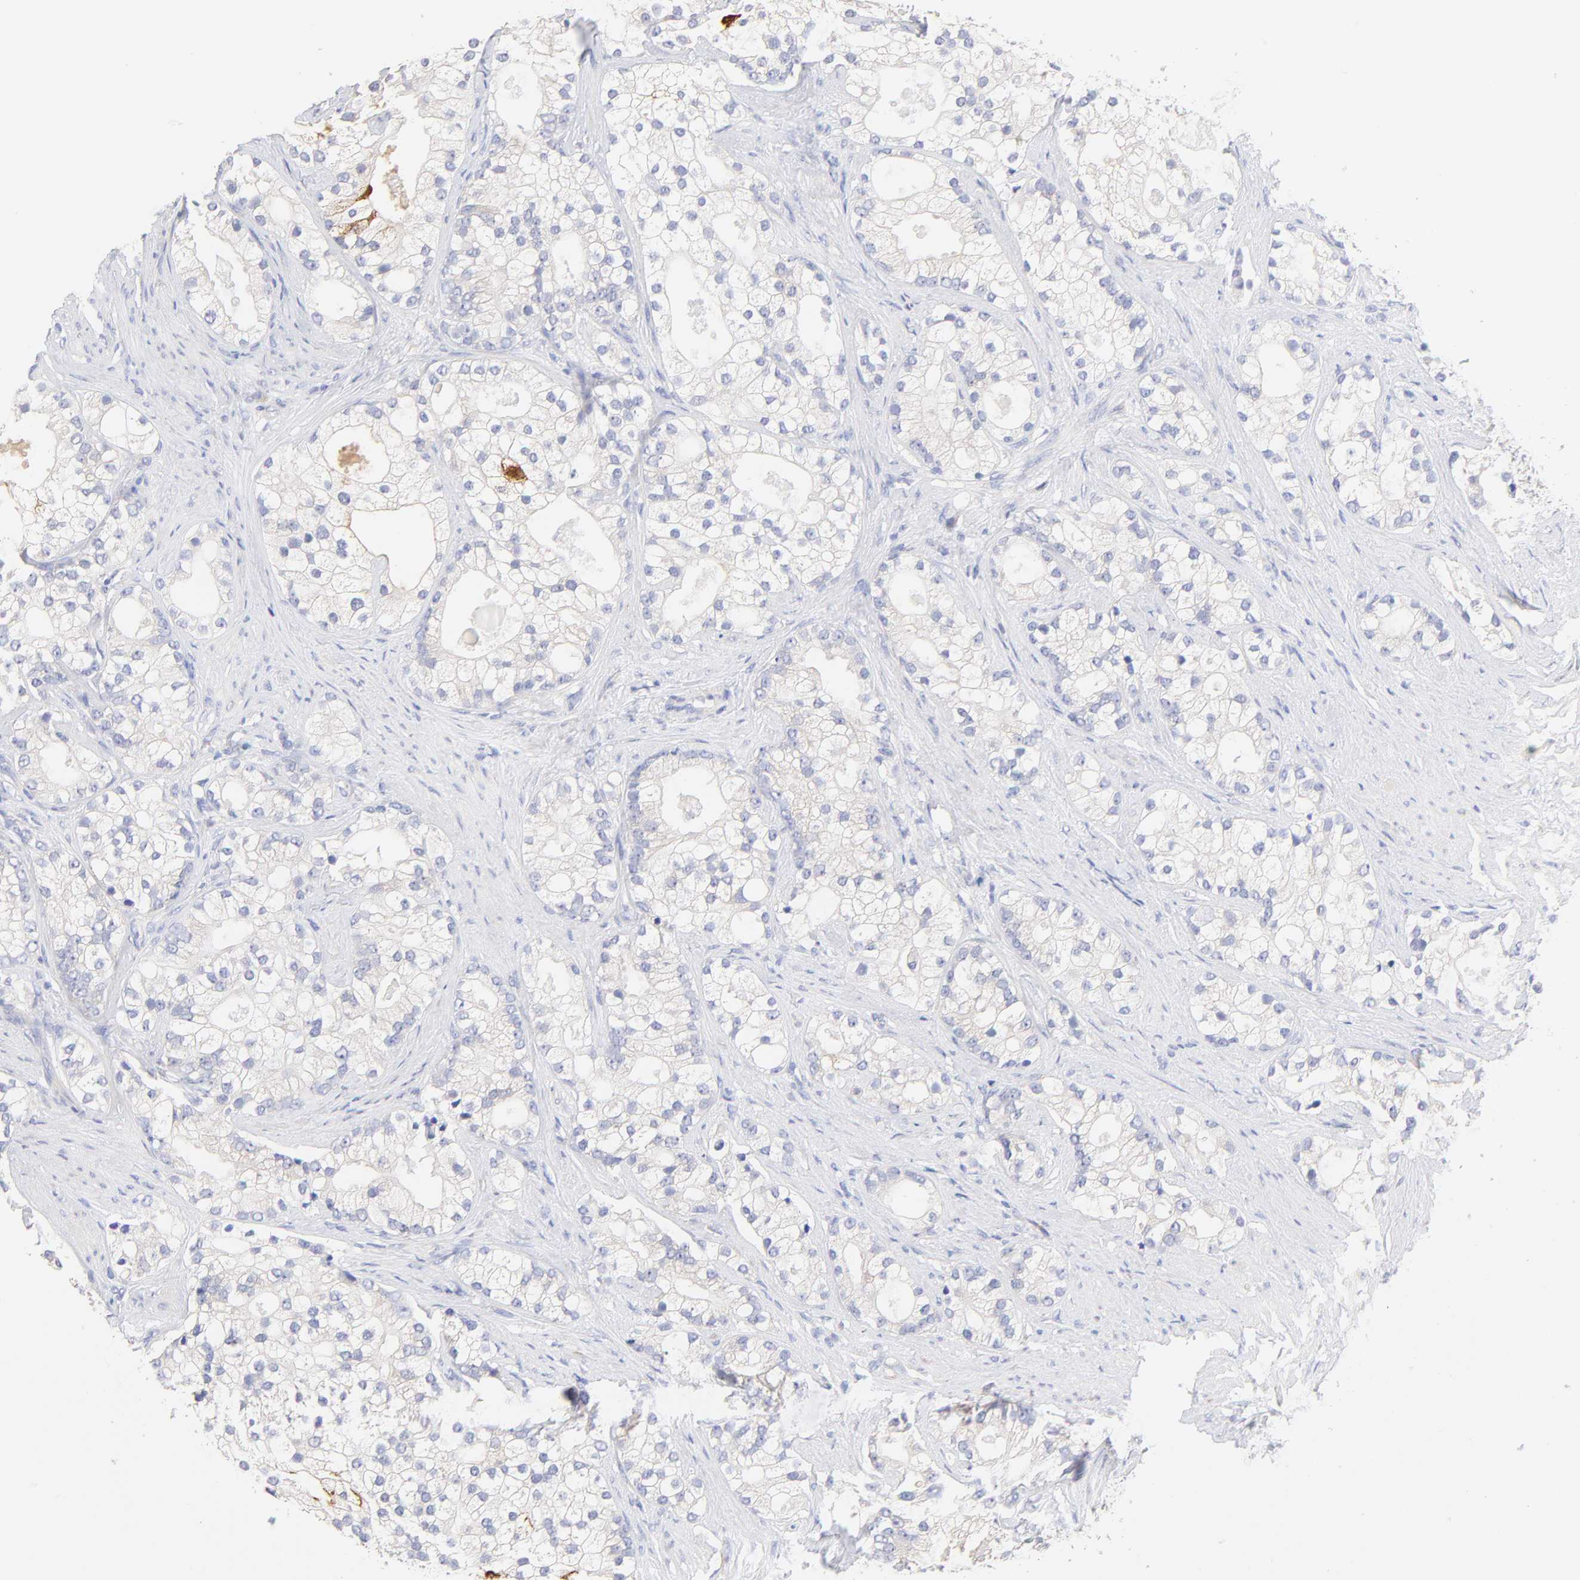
{"staining": {"intensity": "negative", "quantity": "none", "location": "none"}, "tissue": "prostate cancer", "cell_type": "Tumor cells", "image_type": "cancer", "snomed": [{"axis": "morphology", "description": "Adenocarcinoma, Low grade"}, {"axis": "topography", "description": "Prostate"}], "caption": "This is an immunohistochemistry image of human prostate cancer (low-grade adenocarcinoma). There is no positivity in tumor cells.", "gene": "TNFRSF13C", "patient": {"sex": "male", "age": 58}}